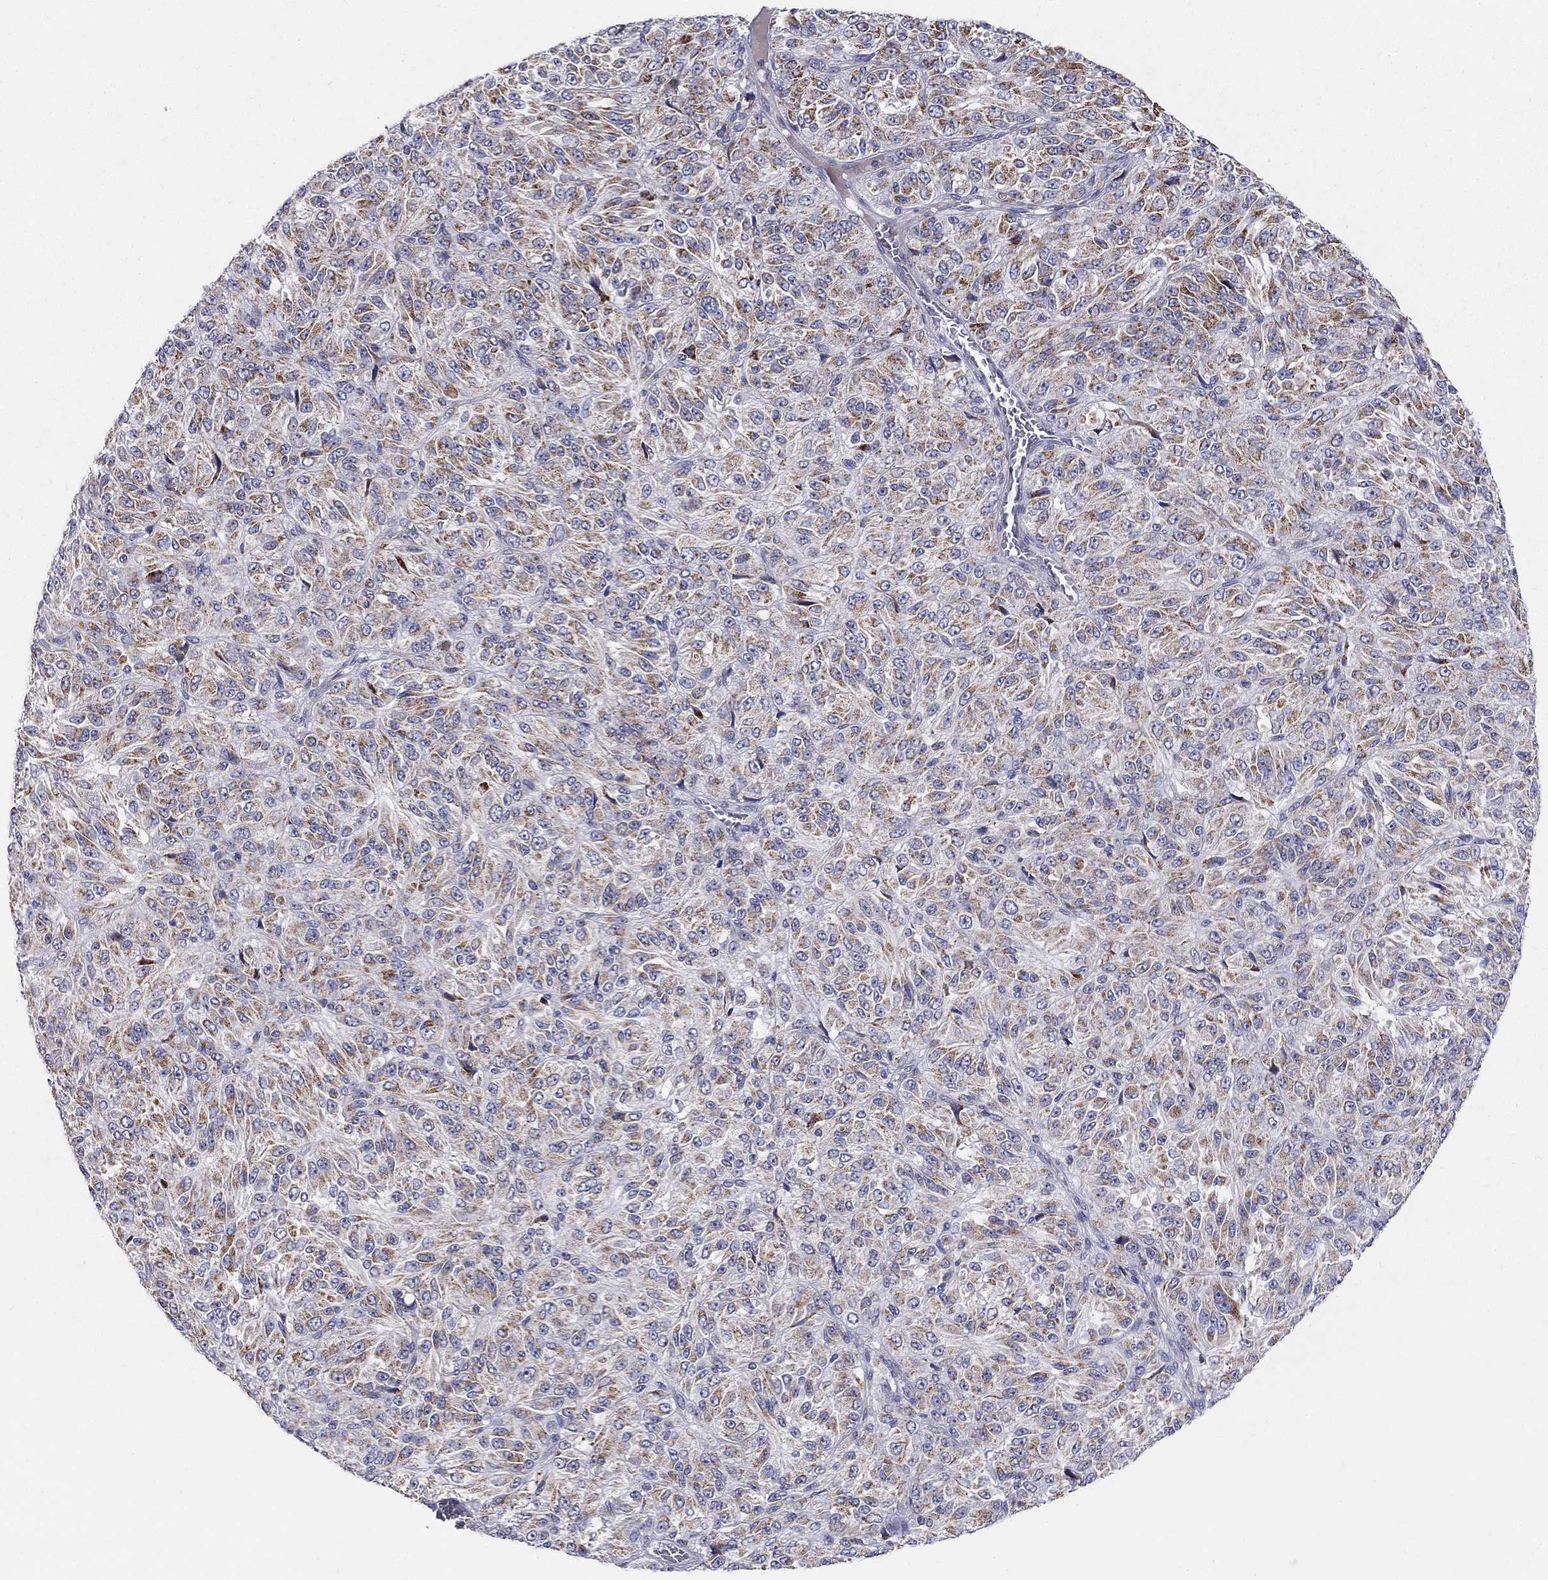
{"staining": {"intensity": "moderate", "quantity": "25%-75%", "location": "cytoplasmic/membranous"}, "tissue": "melanoma", "cell_type": "Tumor cells", "image_type": "cancer", "snomed": [{"axis": "morphology", "description": "Malignant melanoma, Metastatic site"}, {"axis": "topography", "description": "Brain"}], "caption": "Human melanoma stained with a brown dye demonstrates moderate cytoplasmic/membranous positive expression in approximately 25%-75% of tumor cells.", "gene": "HMX2", "patient": {"sex": "female", "age": 56}}